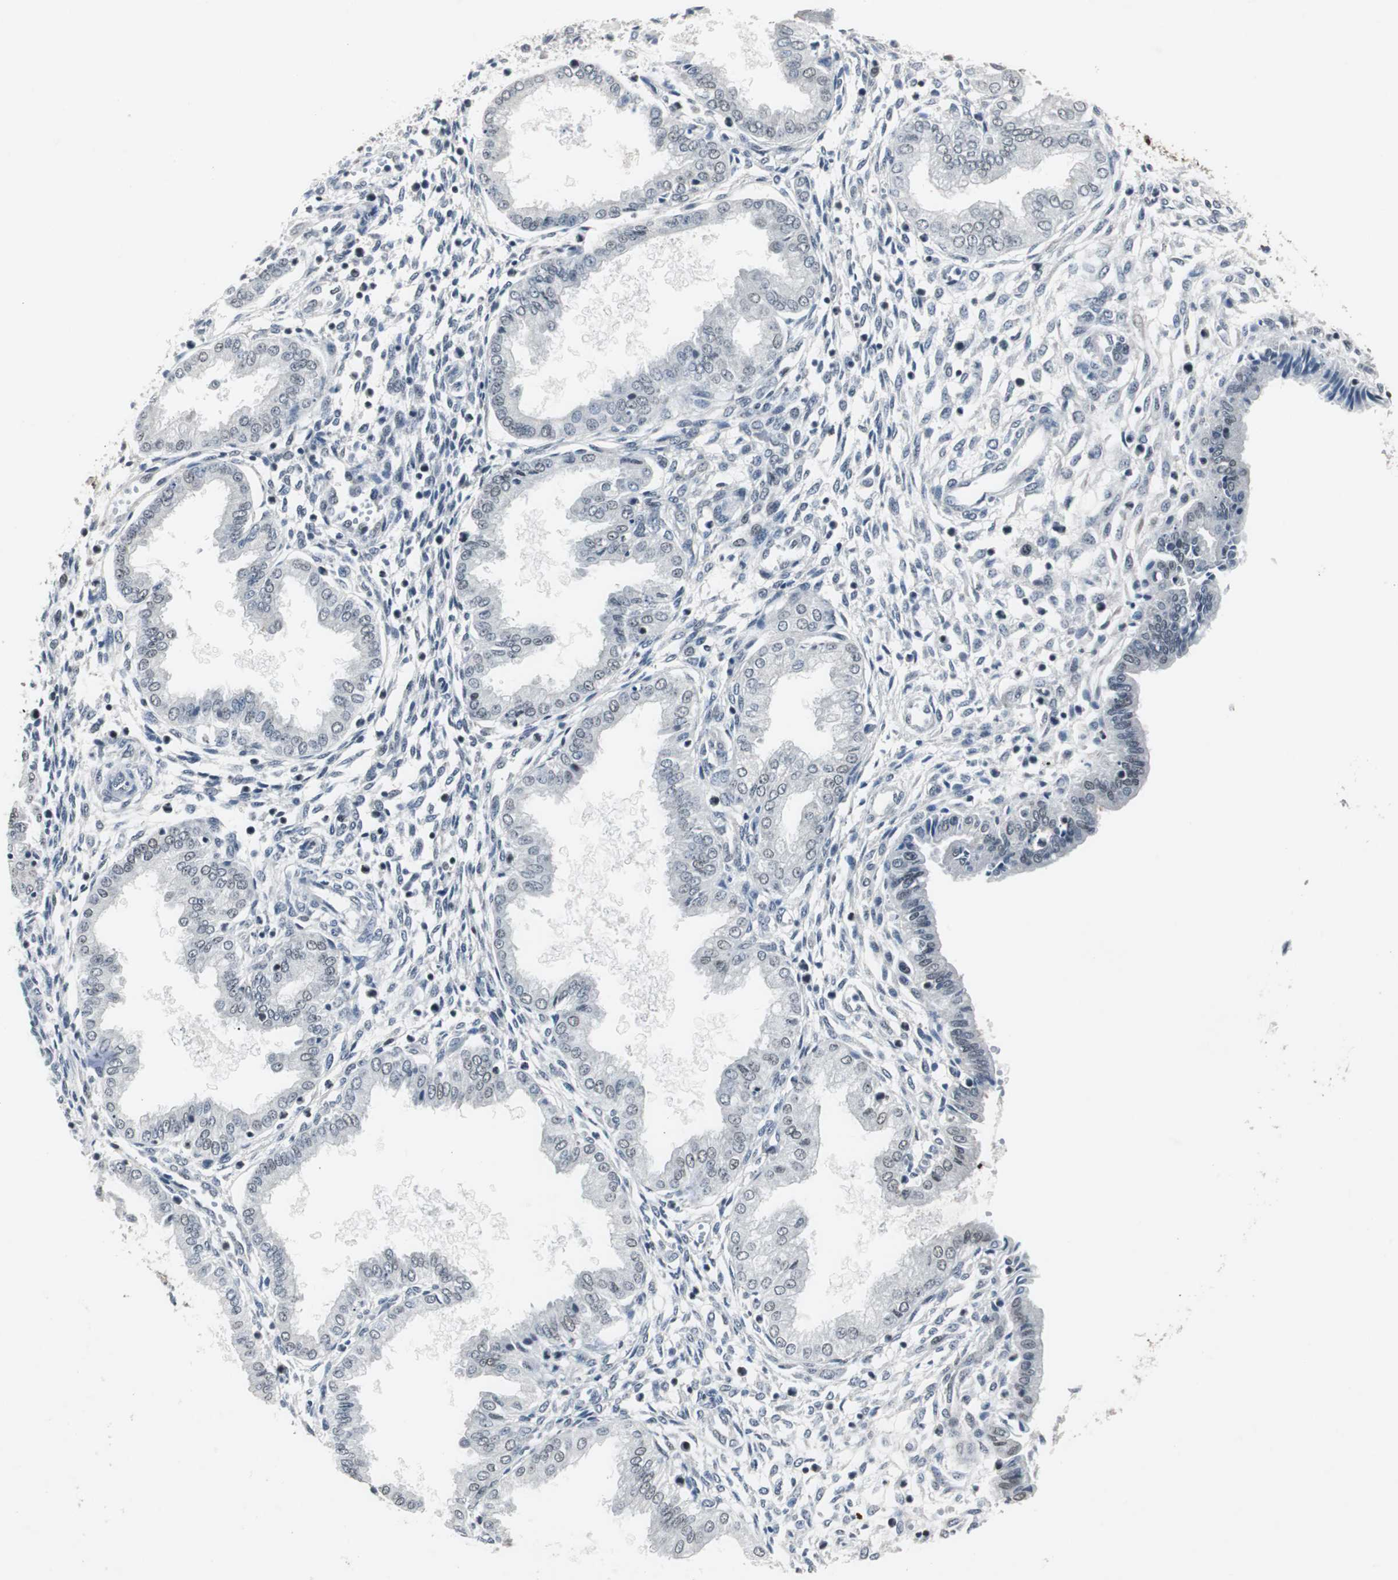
{"staining": {"intensity": "moderate", "quantity": "25%-75%", "location": "nuclear"}, "tissue": "endometrium", "cell_type": "Cells in endometrial stroma", "image_type": "normal", "snomed": [{"axis": "morphology", "description": "Normal tissue, NOS"}, {"axis": "topography", "description": "Endometrium"}], "caption": "Protein positivity by IHC demonstrates moderate nuclear positivity in about 25%-75% of cells in endometrial stroma in benign endometrium. (Stains: DAB (3,3'-diaminobenzidine) in brown, nuclei in blue, Microscopy: brightfield microscopy at high magnification).", "gene": "RAD9A", "patient": {"sex": "female", "age": 33}}